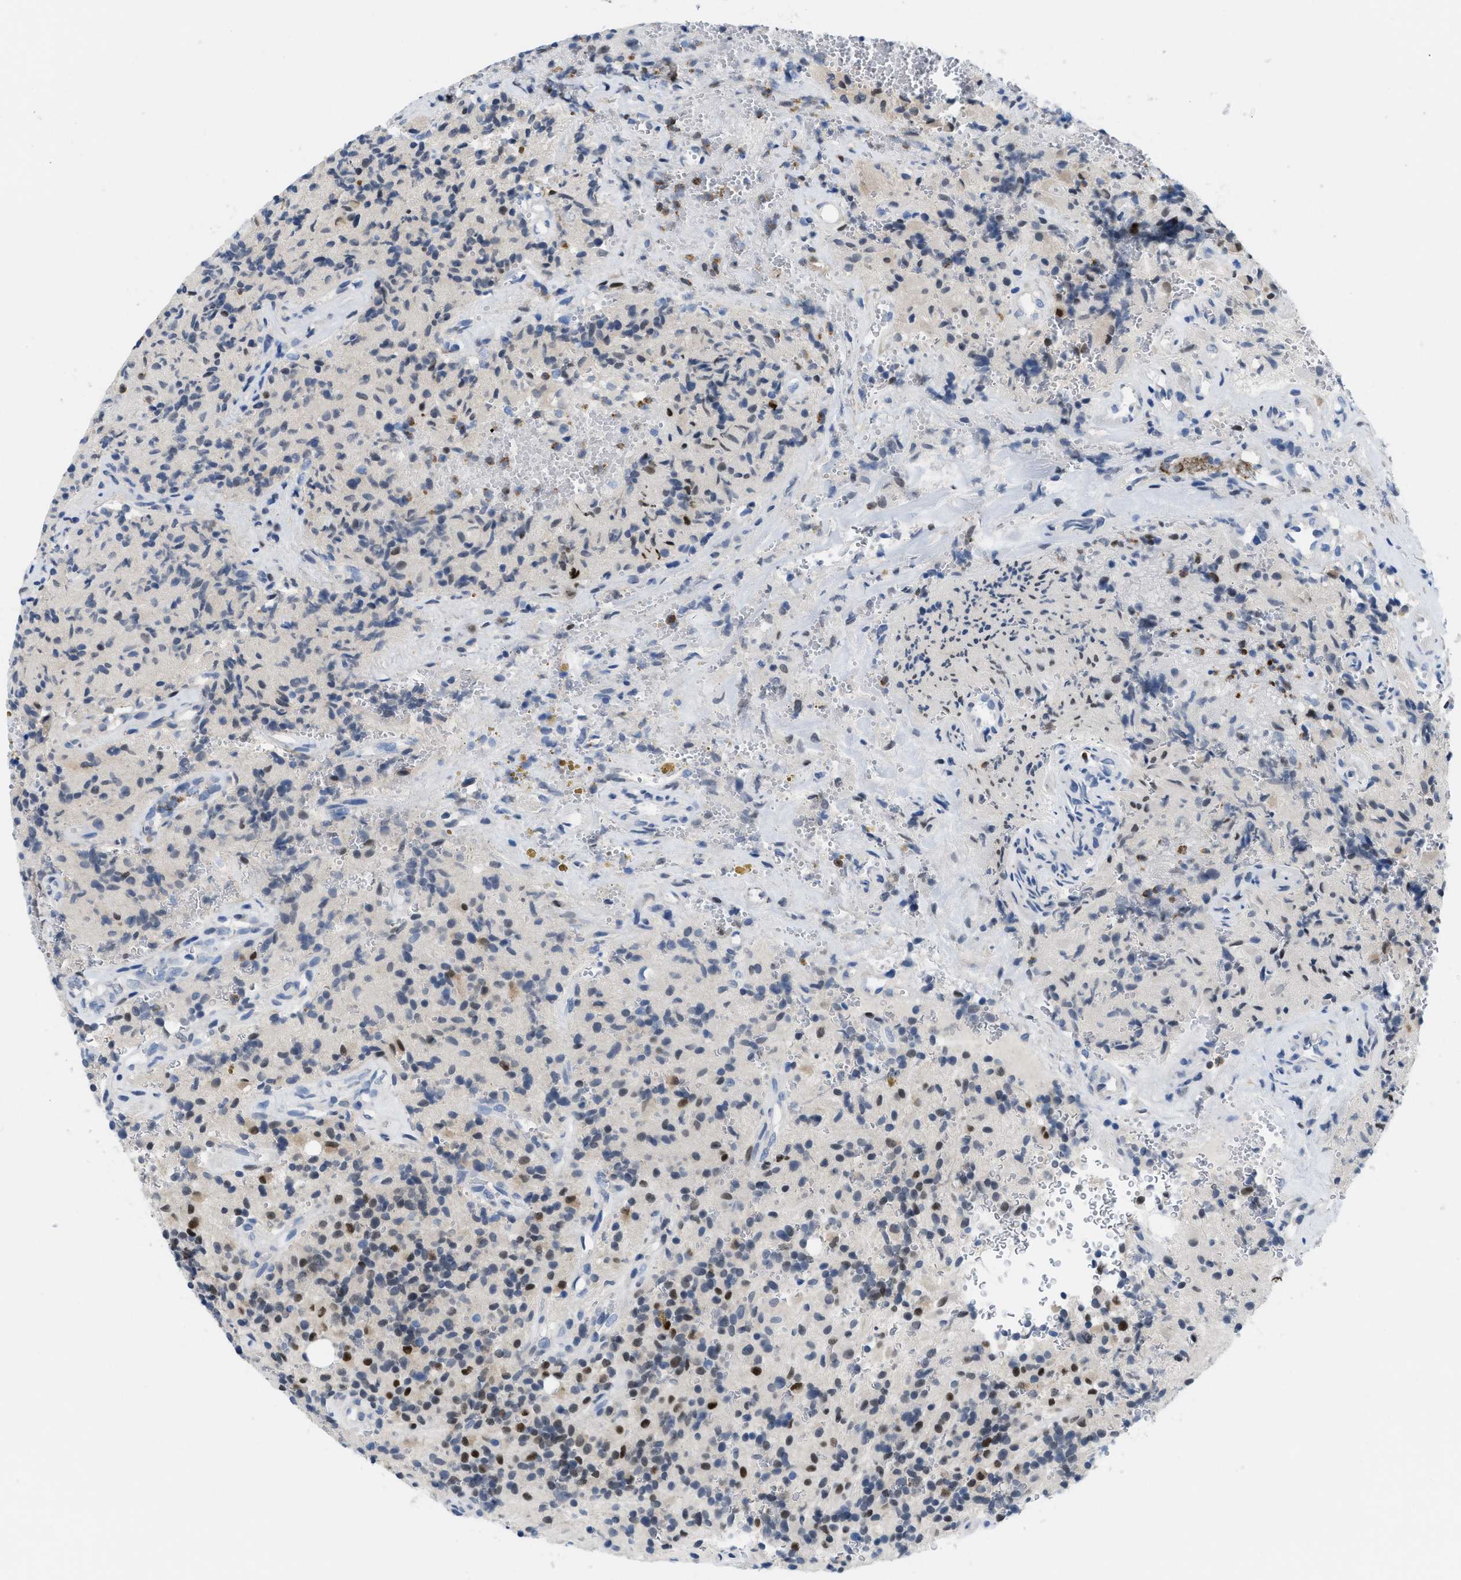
{"staining": {"intensity": "moderate", "quantity": "25%-75%", "location": "nuclear"}, "tissue": "glioma", "cell_type": "Tumor cells", "image_type": "cancer", "snomed": [{"axis": "morphology", "description": "Glioma, malignant, High grade"}, {"axis": "topography", "description": "Brain"}], "caption": "Glioma stained for a protein displays moderate nuclear positivity in tumor cells.", "gene": "NFIX", "patient": {"sex": "male", "age": 71}}